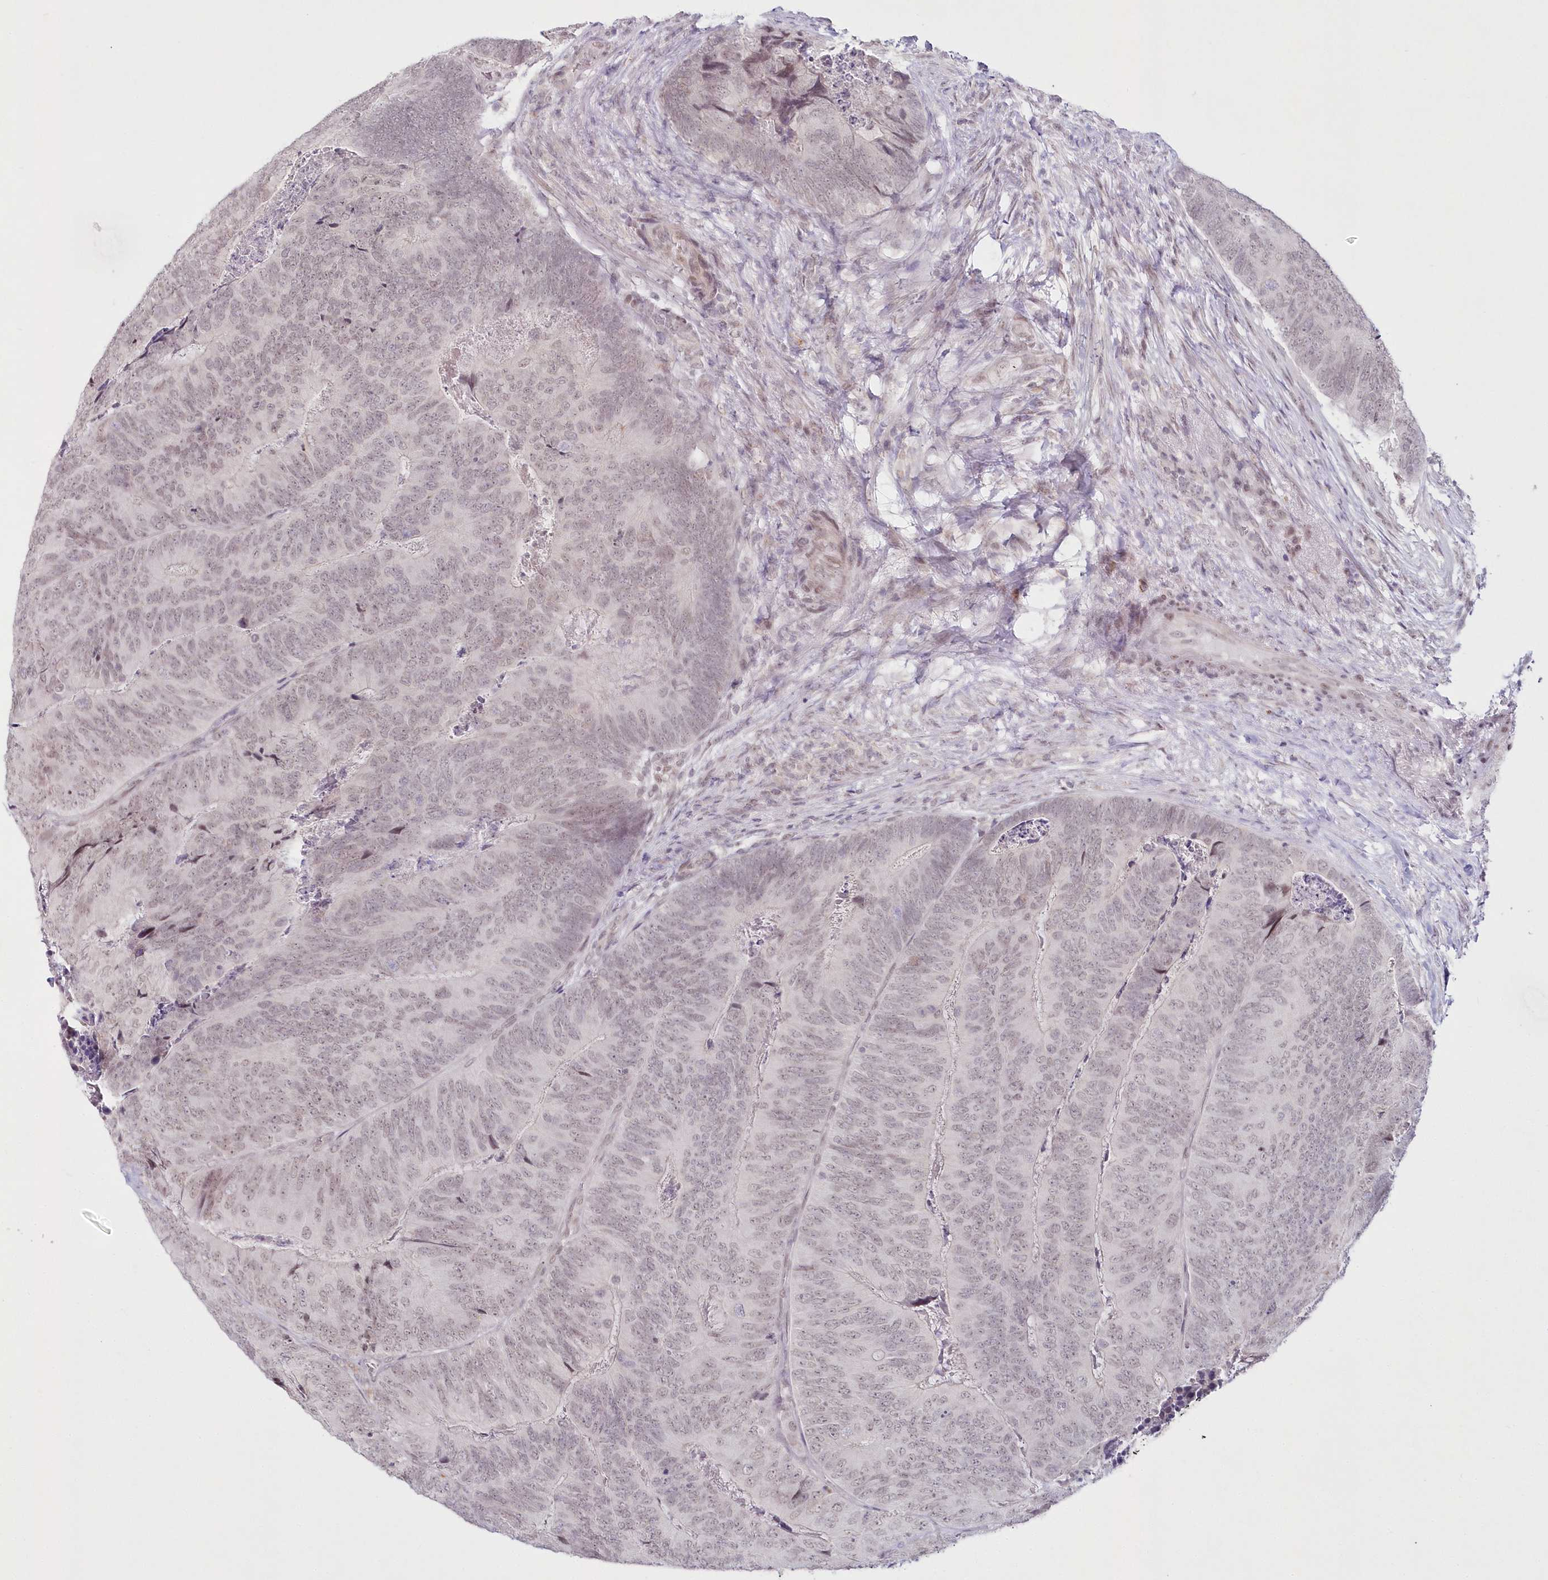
{"staining": {"intensity": "weak", "quantity": "25%-75%", "location": "nuclear"}, "tissue": "colorectal cancer", "cell_type": "Tumor cells", "image_type": "cancer", "snomed": [{"axis": "morphology", "description": "Adenocarcinoma, NOS"}, {"axis": "topography", "description": "Colon"}], "caption": "IHC image of neoplastic tissue: human colorectal adenocarcinoma stained using immunohistochemistry shows low levels of weak protein expression localized specifically in the nuclear of tumor cells, appearing as a nuclear brown color.", "gene": "HYCC2", "patient": {"sex": "female", "age": 67}}